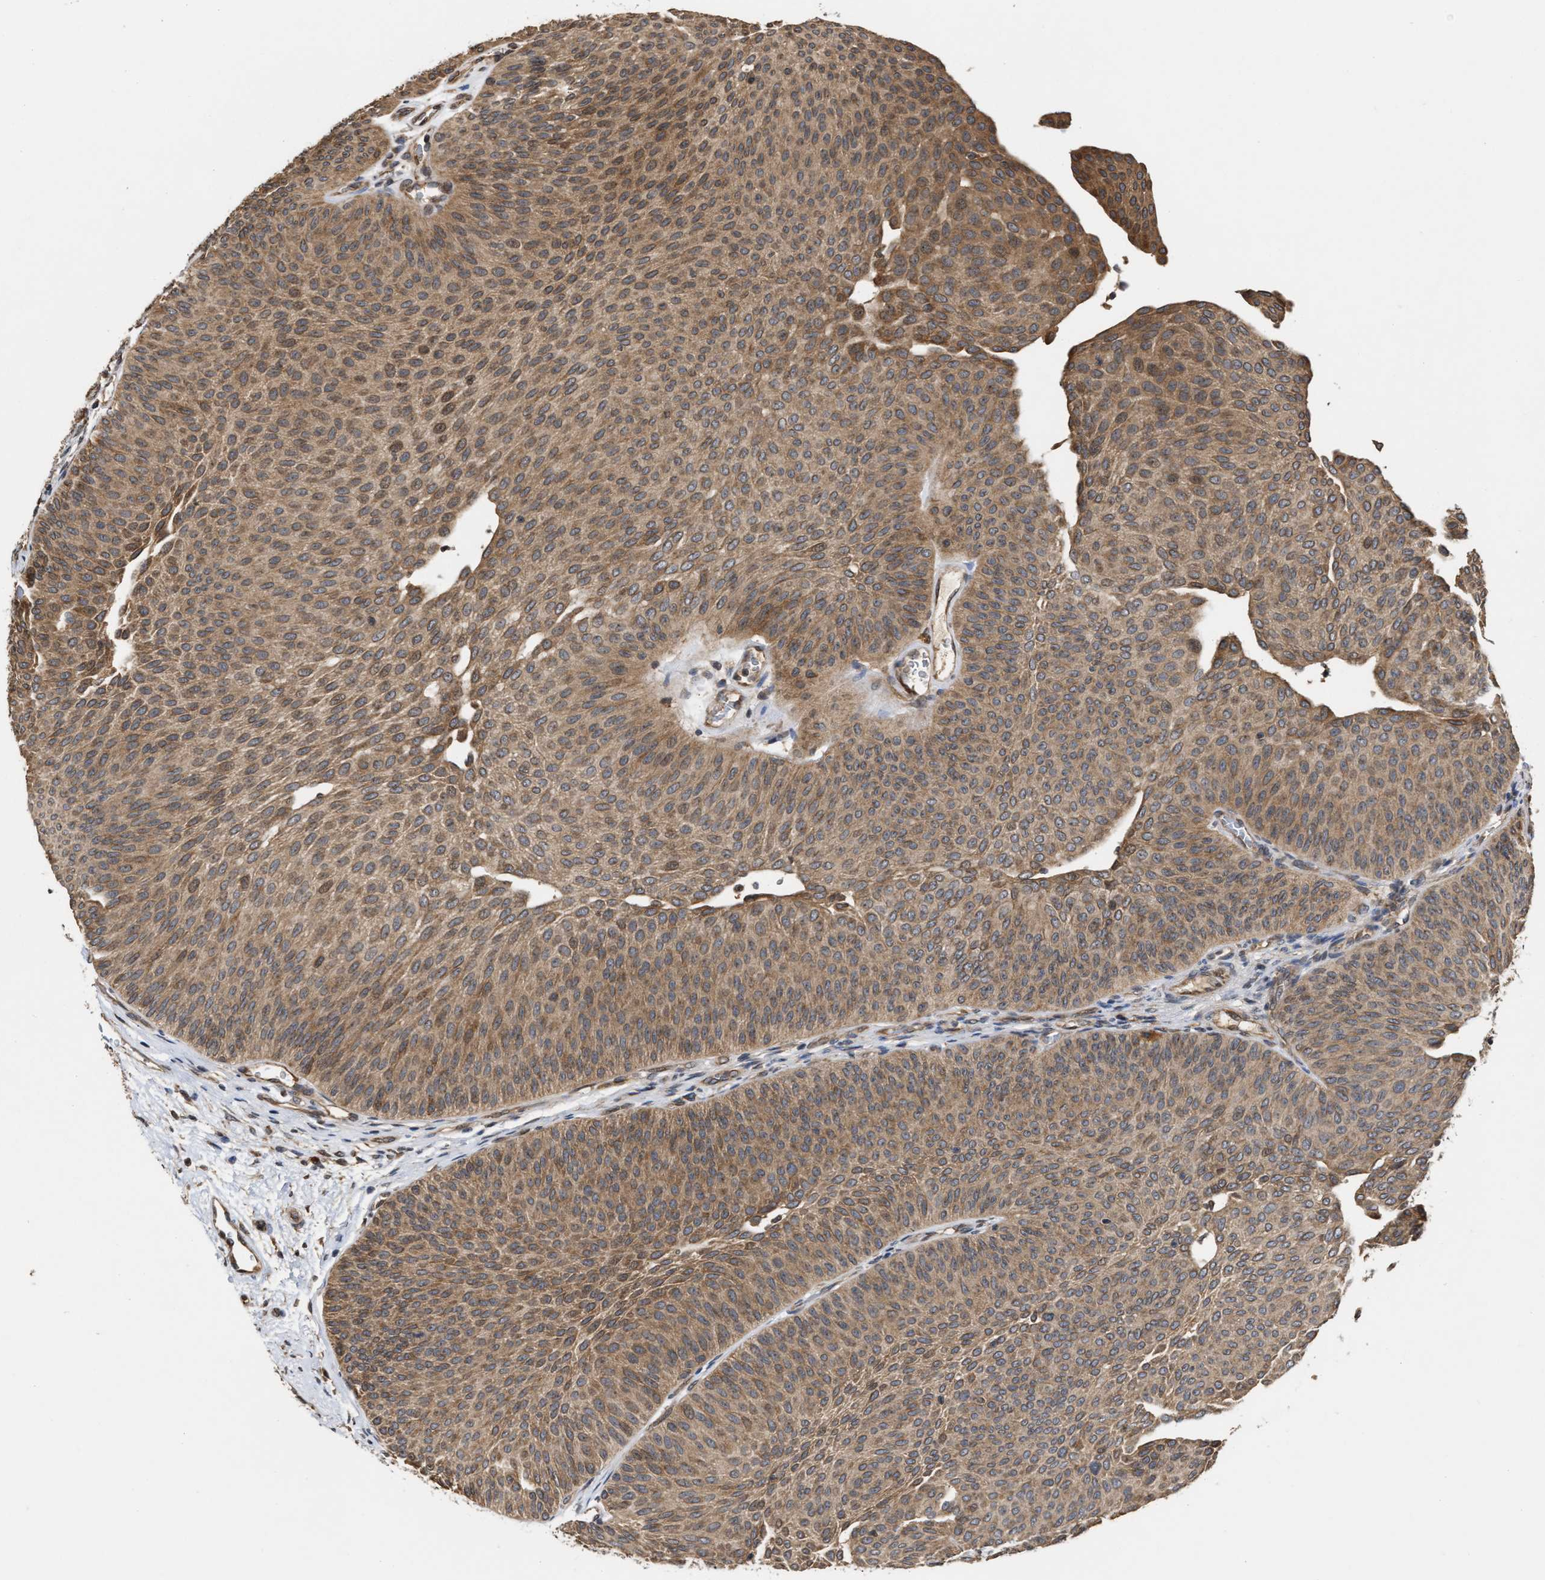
{"staining": {"intensity": "moderate", "quantity": ">75%", "location": "cytoplasmic/membranous"}, "tissue": "urothelial cancer", "cell_type": "Tumor cells", "image_type": "cancer", "snomed": [{"axis": "morphology", "description": "Urothelial carcinoma, Low grade"}, {"axis": "topography", "description": "Urinary bladder"}], "caption": "IHC (DAB (3,3'-diaminobenzidine)) staining of urothelial carcinoma (low-grade) reveals moderate cytoplasmic/membranous protein positivity in about >75% of tumor cells. (Stains: DAB (3,3'-diaminobenzidine) in brown, nuclei in blue, Microscopy: brightfield microscopy at high magnification).", "gene": "SAR1A", "patient": {"sex": "female", "age": 60}}